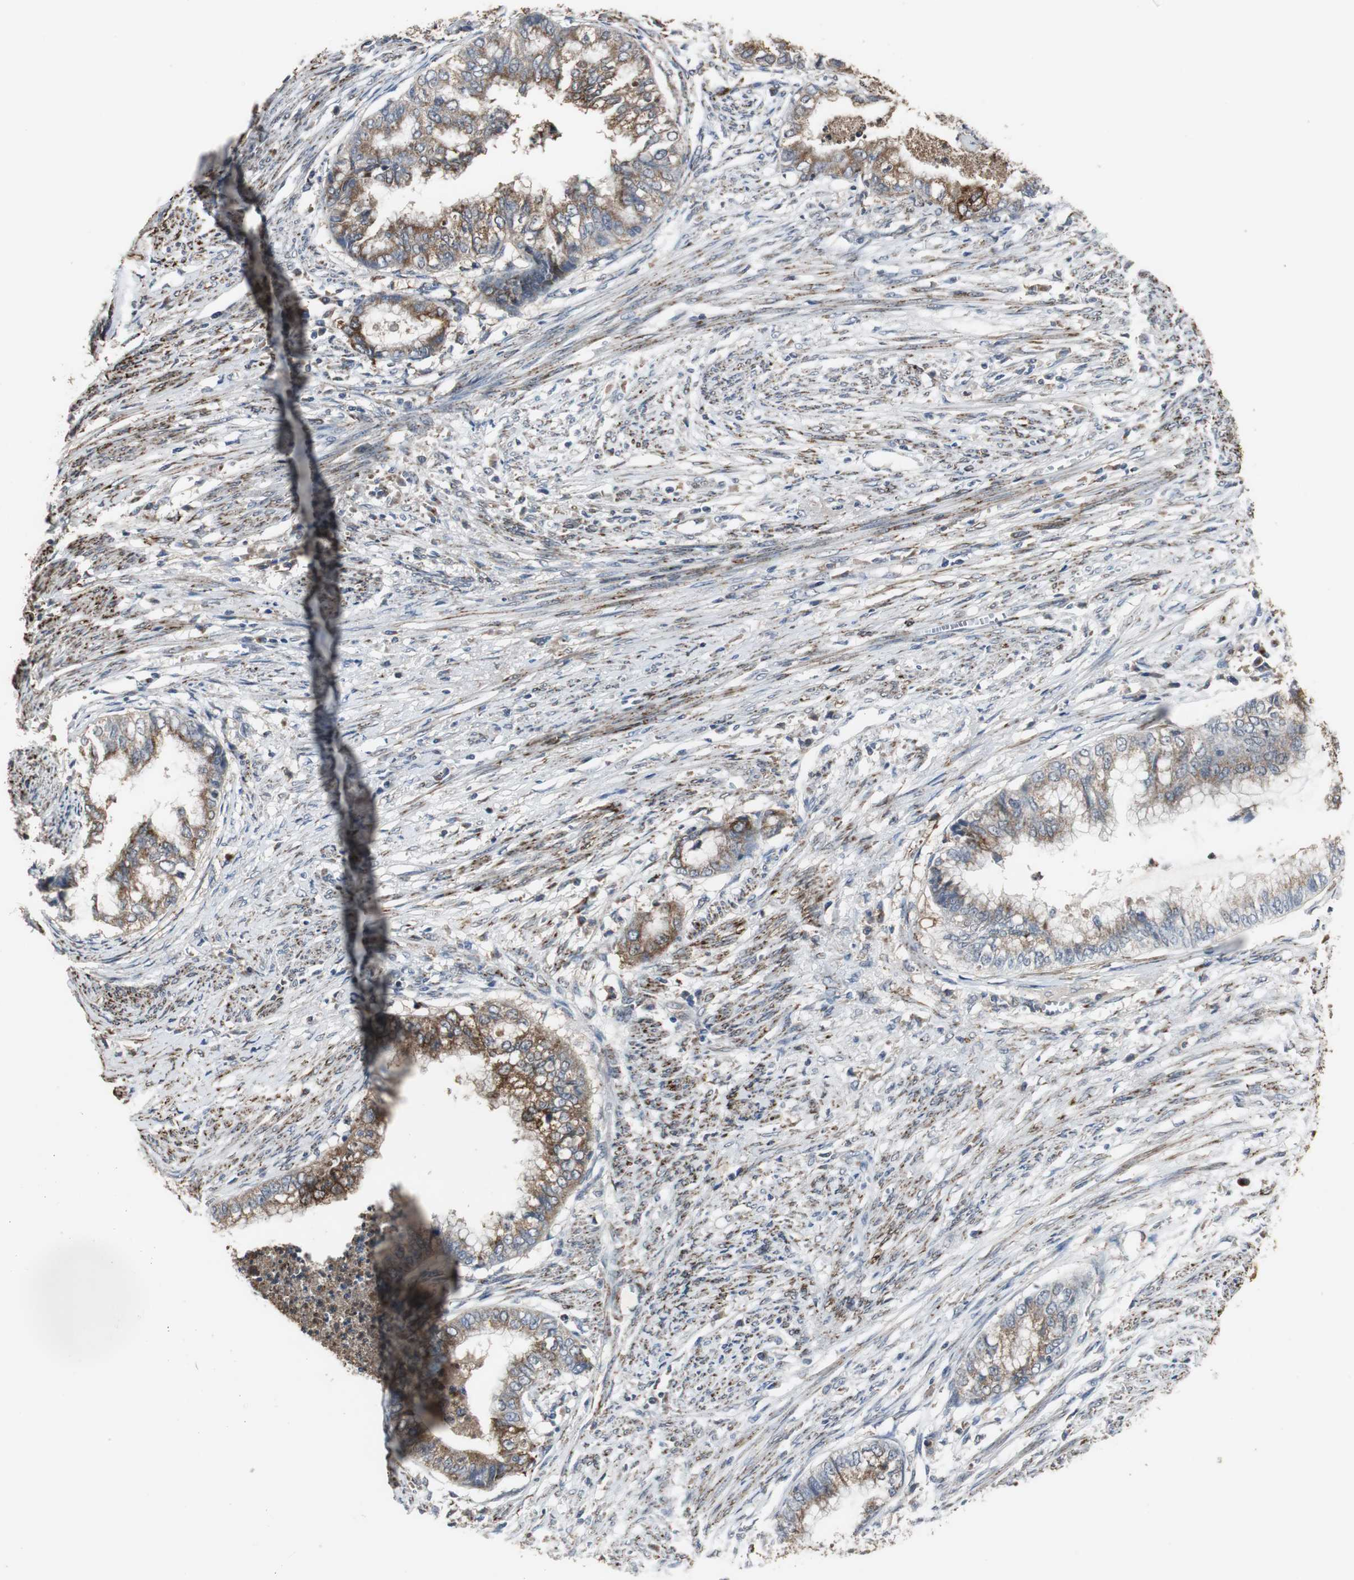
{"staining": {"intensity": "strong", "quantity": ">75%", "location": "cytoplasmic/membranous"}, "tissue": "endometrial cancer", "cell_type": "Tumor cells", "image_type": "cancer", "snomed": [{"axis": "morphology", "description": "Adenocarcinoma, NOS"}, {"axis": "topography", "description": "Endometrium"}], "caption": "Protein analysis of adenocarcinoma (endometrial) tissue reveals strong cytoplasmic/membranous staining in approximately >75% of tumor cells. (DAB IHC with brightfield microscopy, high magnification).", "gene": "JTB", "patient": {"sex": "female", "age": 79}}